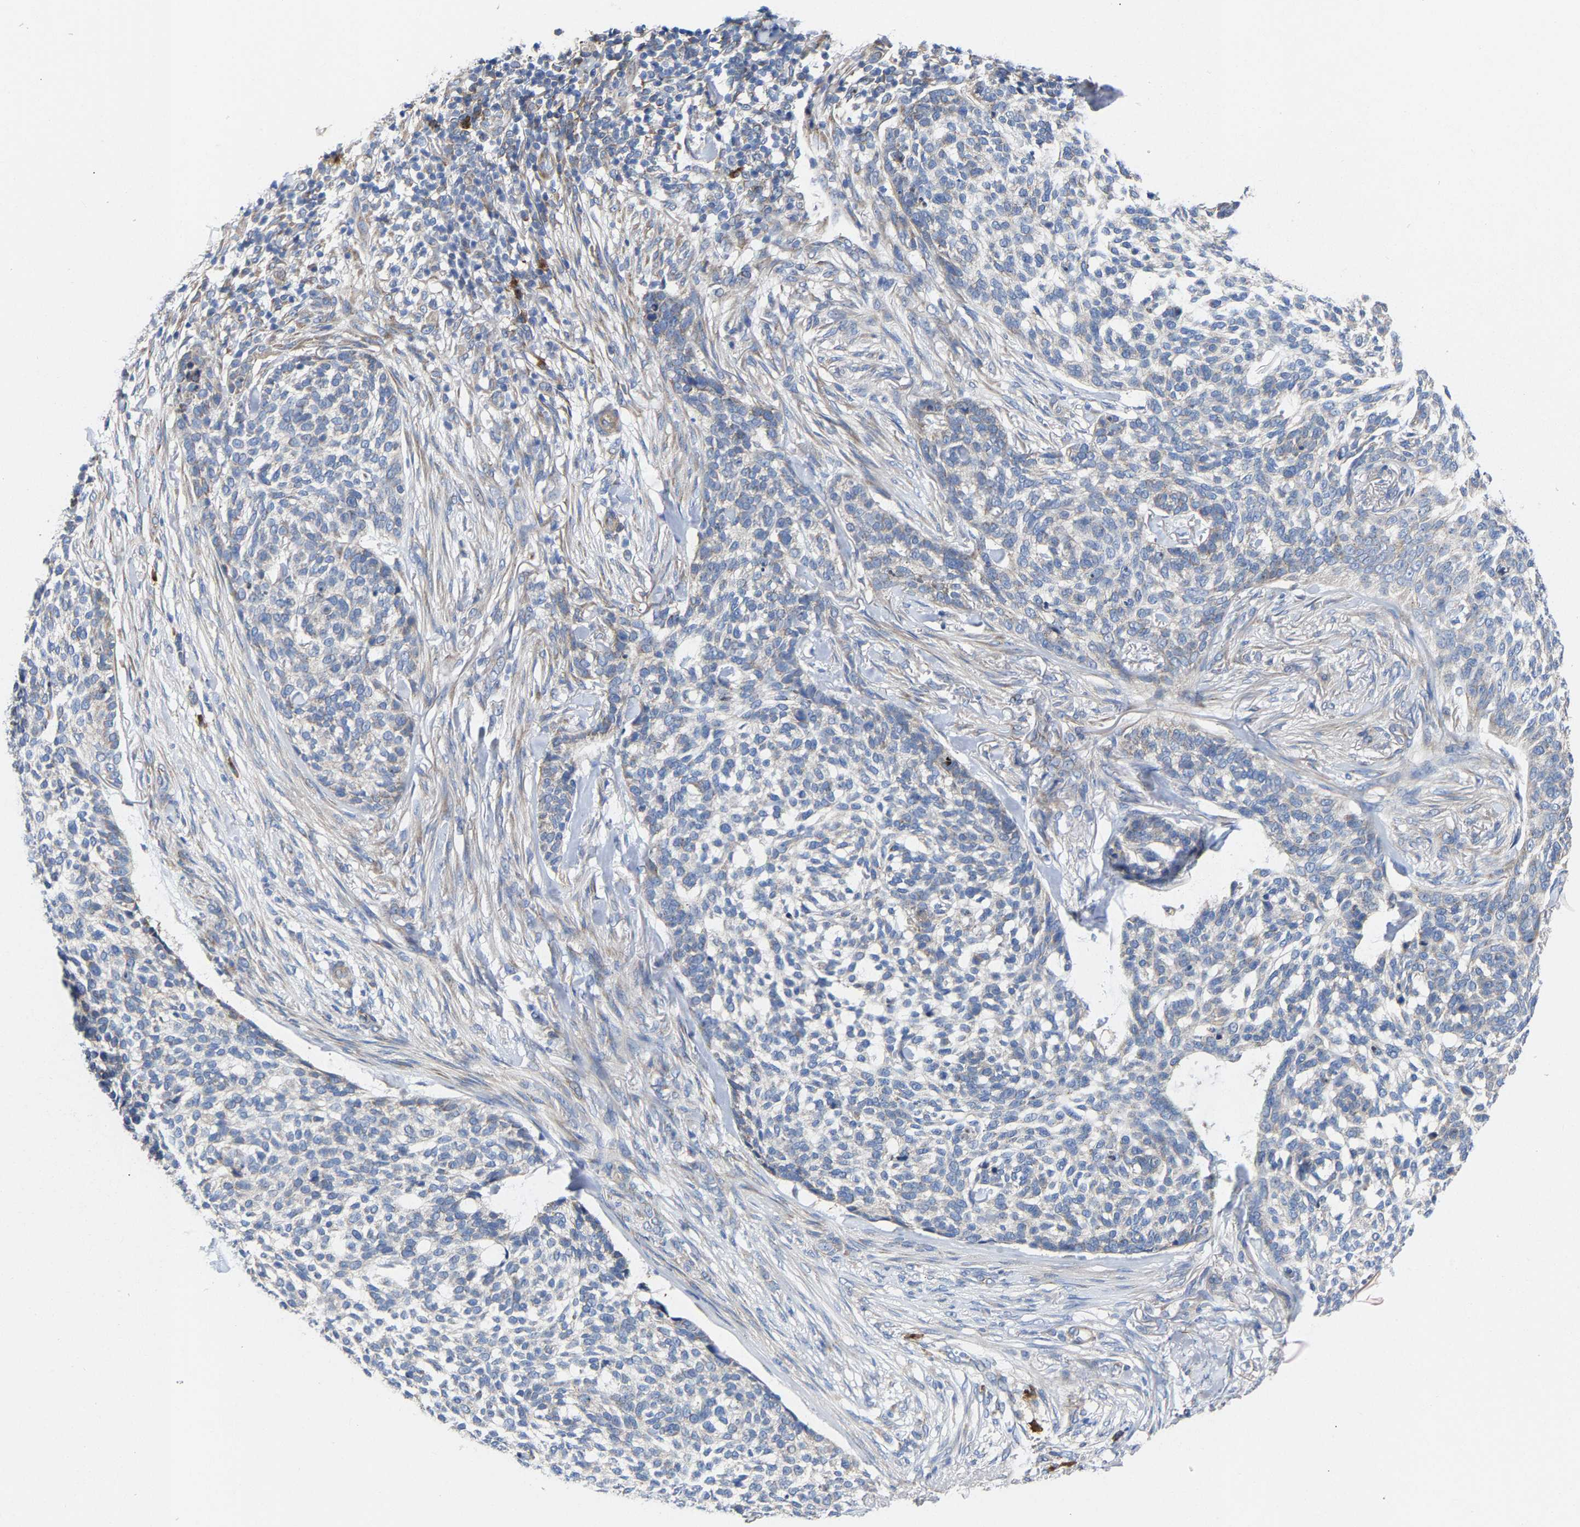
{"staining": {"intensity": "negative", "quantity": "none", "location": "none"}, "tissue": "skin cancer", "cell_type": "Tumor cells", "image_type": "cancer", "snomed": [{"axis": "morphology", "description": "Basal cell carcinoma"}, {"axis": "topography", "description": "Skin"}], "caption": "Tumor cells show no significant protein positivity in skin cancer.", "gene": "PPP1R15A", "patient": {"sex": "female", "age": 64}}